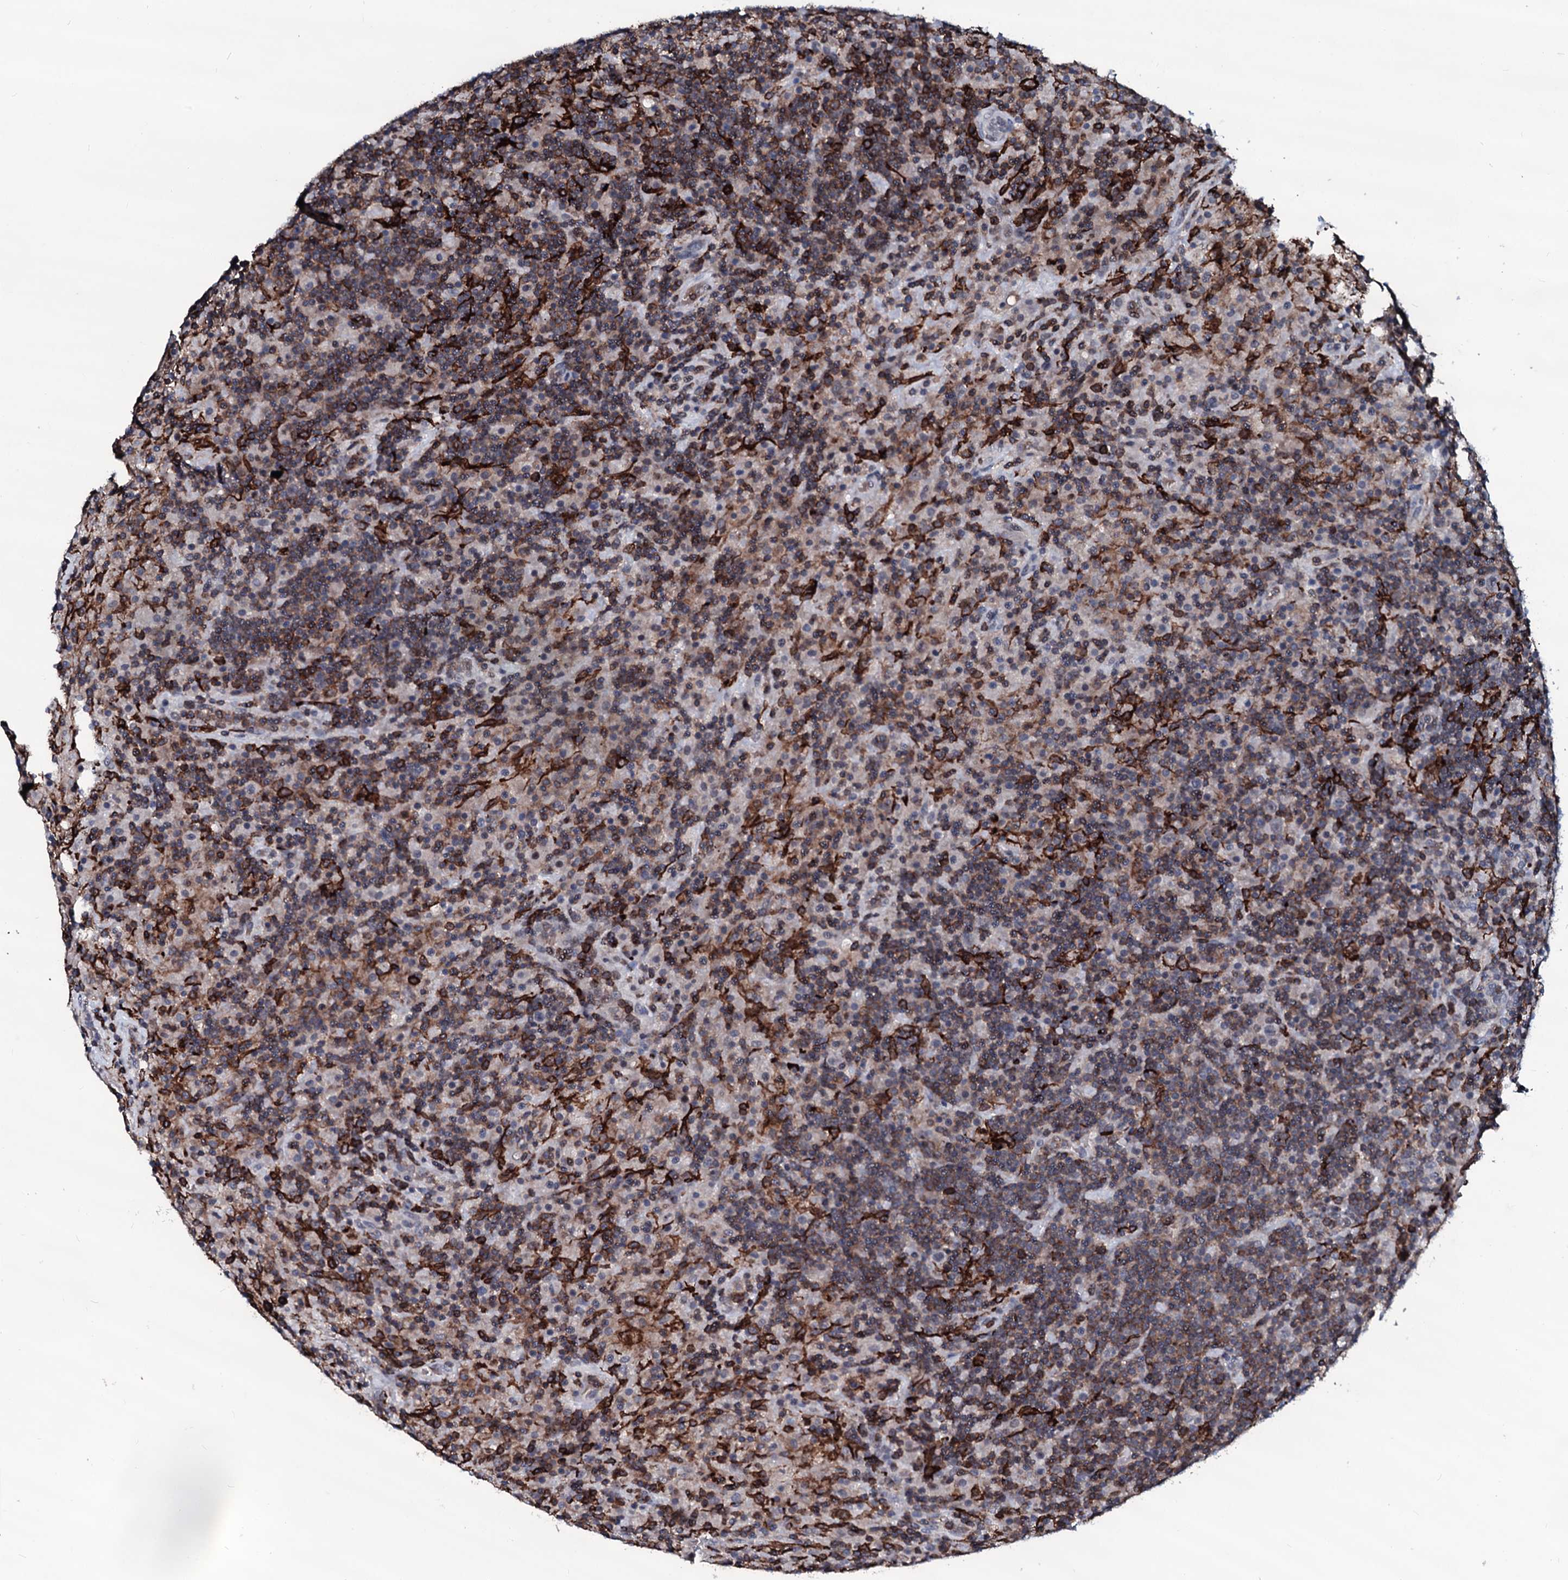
{"staining": {"intensity": "negative", "quantity": "none", "location": "none"}, "tissue": "lymphoma", "cell_type": "Tumor cells", "image_type": "cancer", "snomed": [{"axis": "morphology", "description": "Hodgkin's disease, NOS"}, {"axis": "topography", "description": "Lymph node"}], "caption": "Immunohistochemistry of human Hodgkin's disease demonstrates no staining in tumor cells.", "gene": "OGFOD2", "patient": {"sex": "male", "age": 70}}